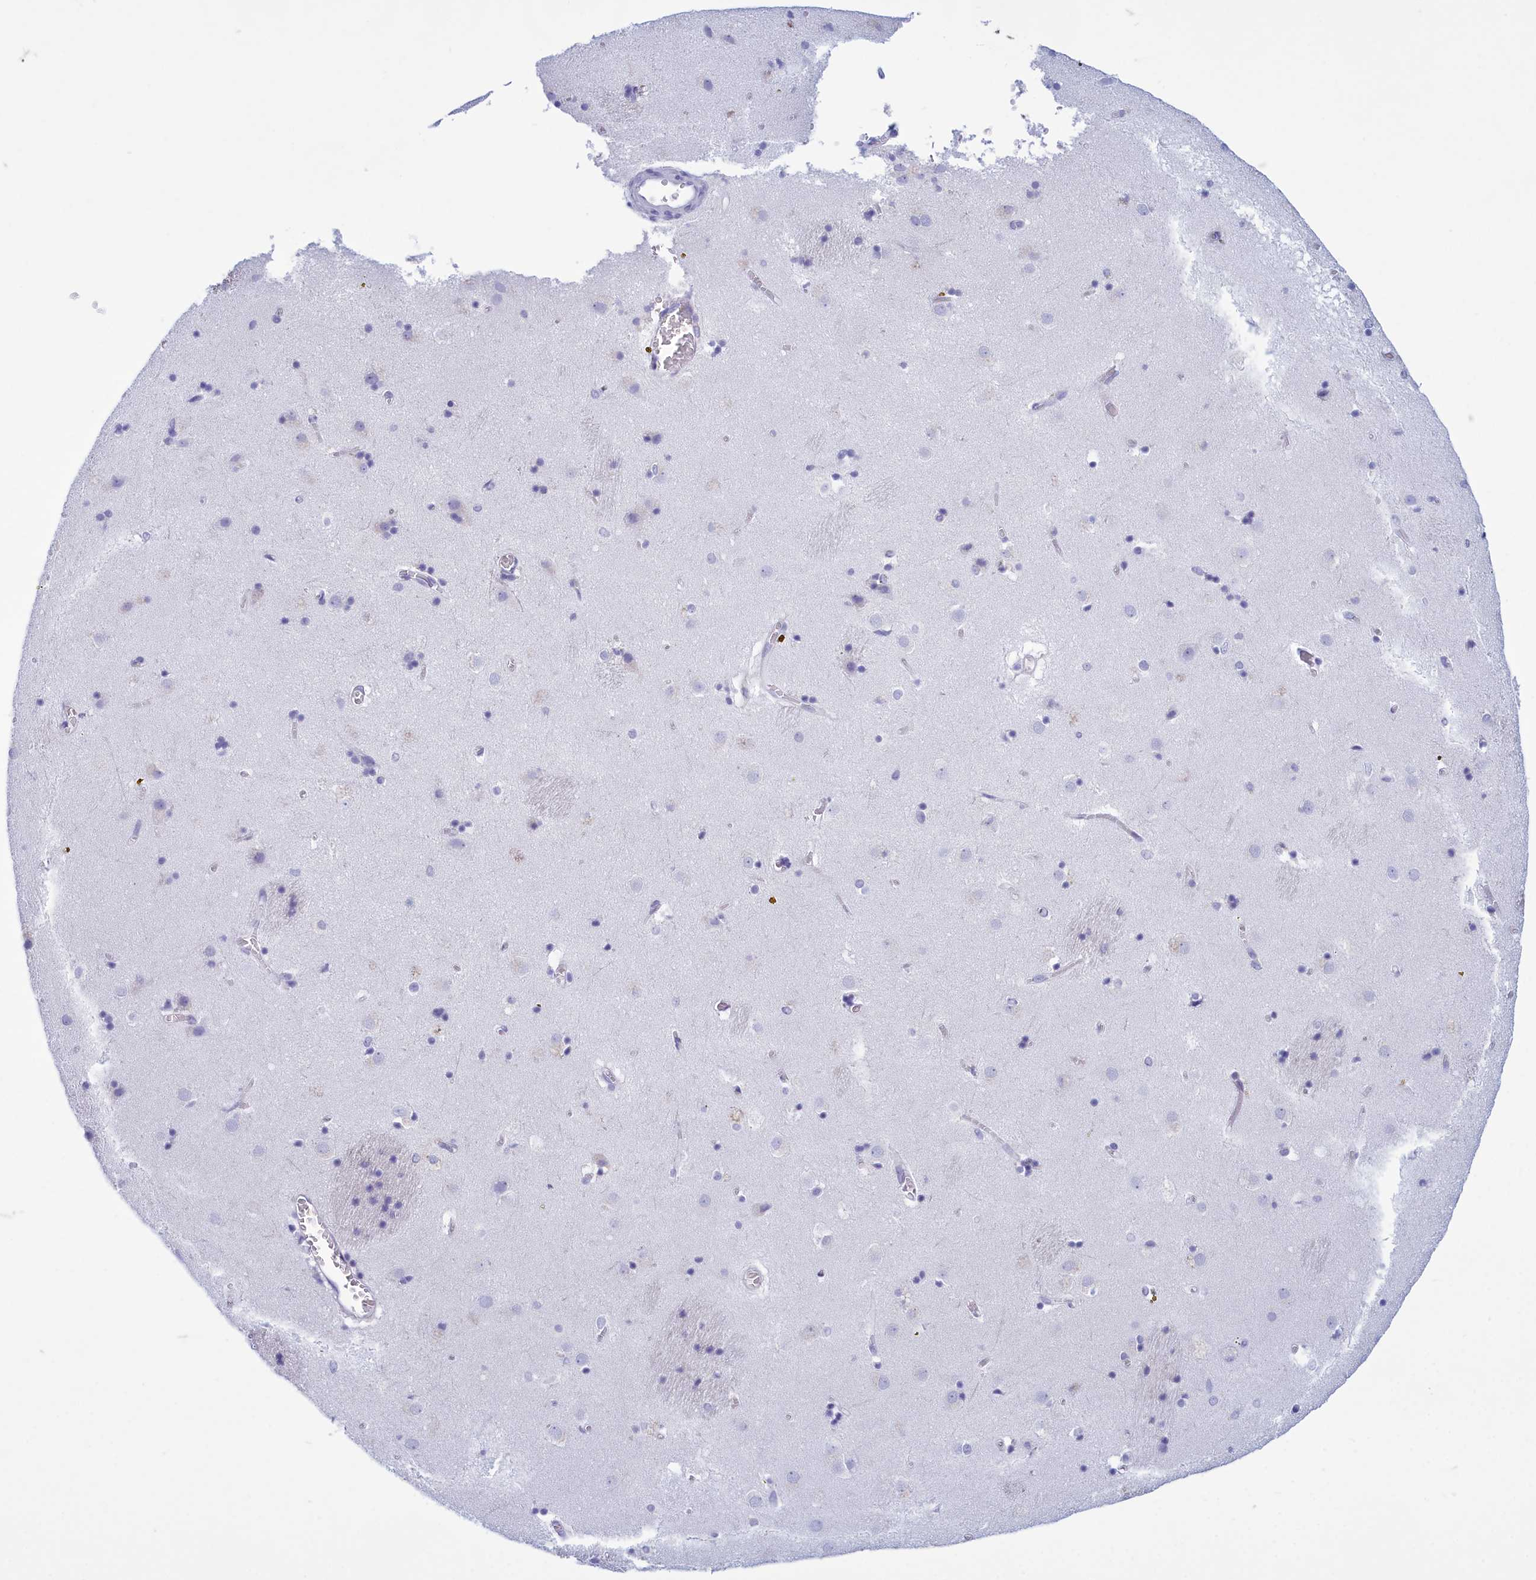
{"staining": {"intensity": "negative", "quantity": "none", "location": "none"}, "tissue": "caudate", "cell_type": "Glial cells", "image_type": "normal", "snomed": [{"axis": "morphology", "description": "Normal tissue, NOS"}, {"axis": "topography", "description": "Lateral ventricle wall"}], "caption": "A histopathology image of caudate stained for a protein reveals no brown staining in glial cells. The staining was performed using DAB (3,3'-diaminobenzidine) to visualize the protein expression in brown, while the nuclei were stained in blue with hematoxylin (Magnification: 20x).", "gene": "TMEM97", "patient": {"sex": "male", "age": 70}}